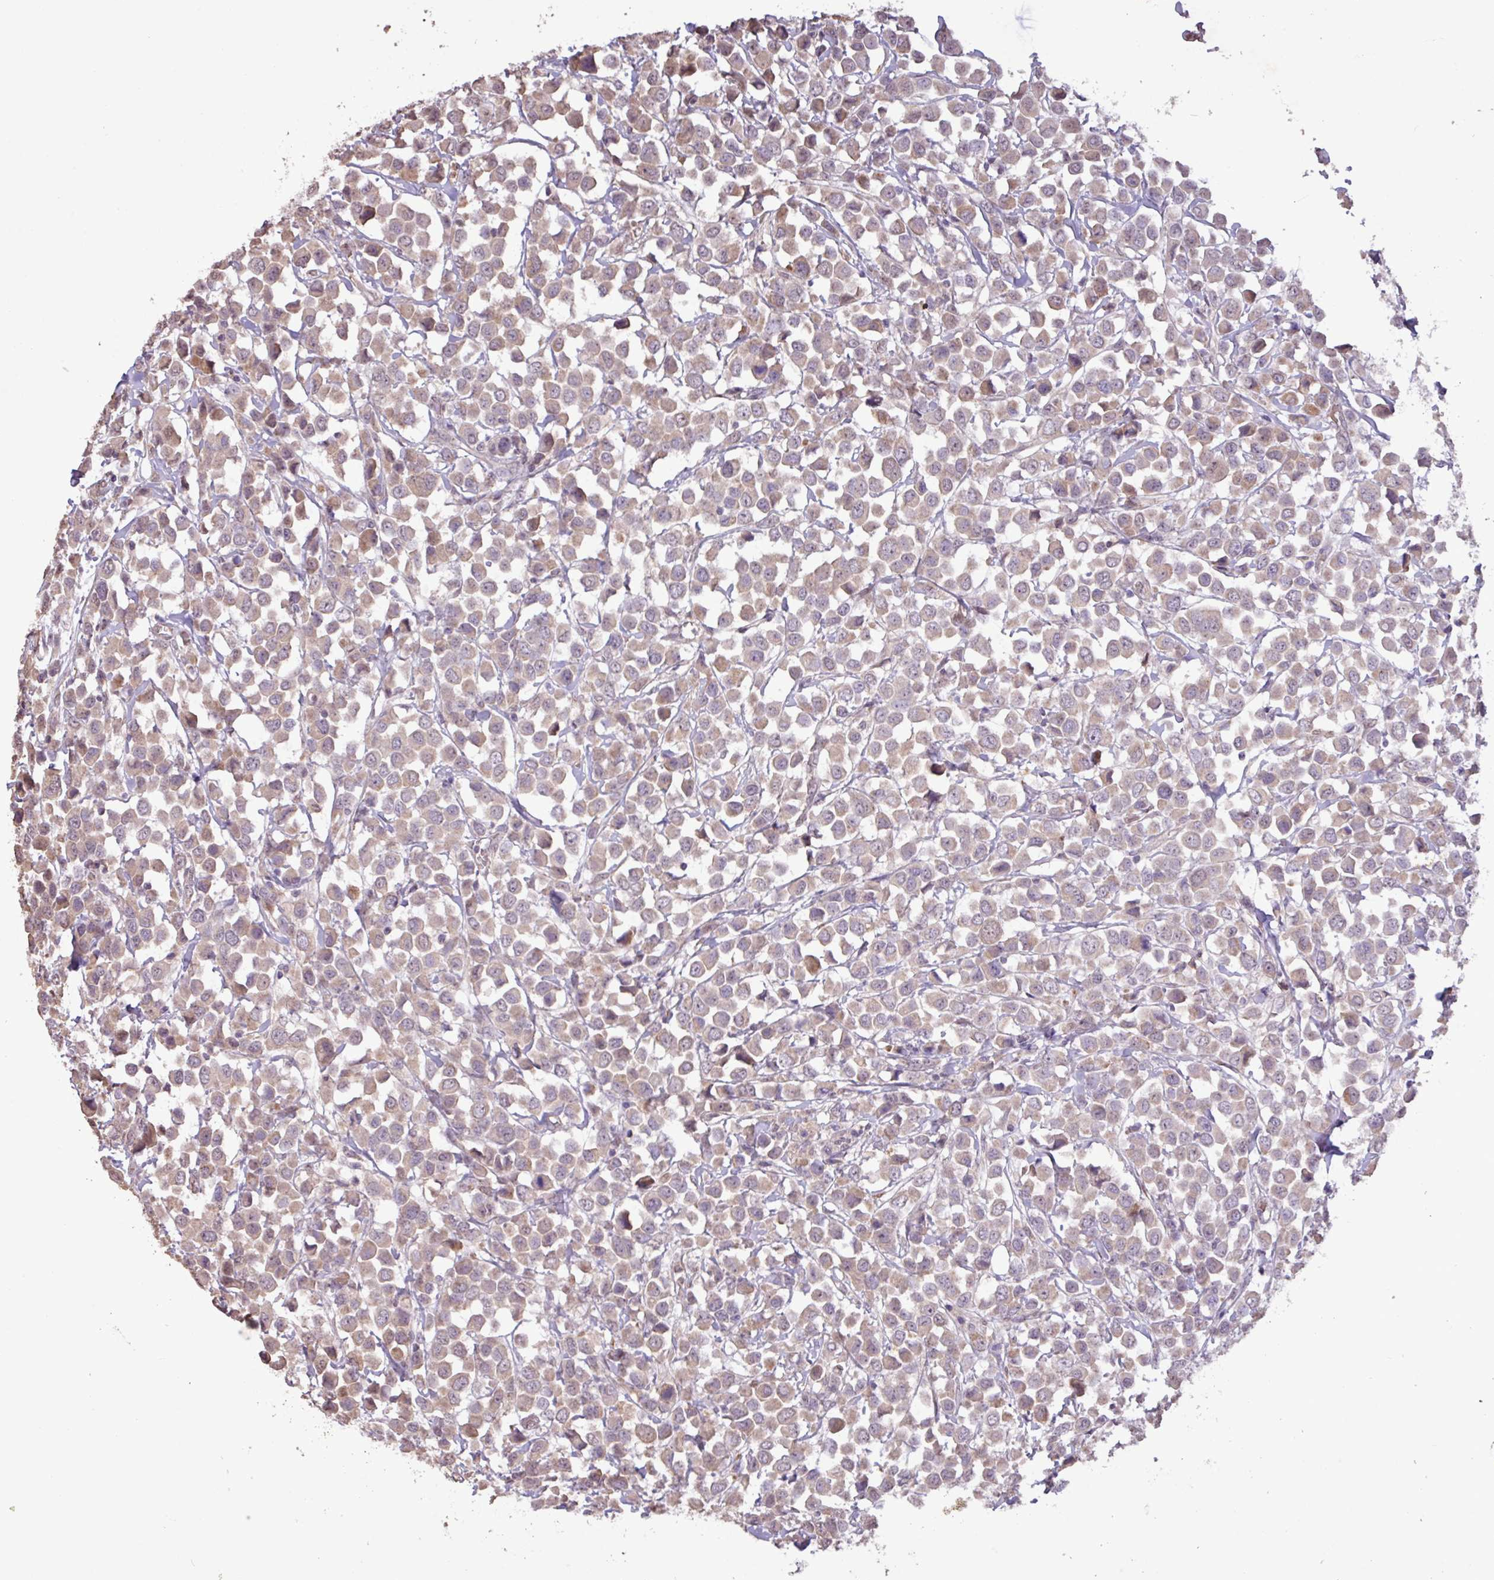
{"staining": {"intensity": "moderate", "quantity": "25%-75%", "location": "cytoplasmic/membranous"}, "tissue": "breast cancer", "cell_type": "Tumor cells", "image_type": "cancer", "snomed": [{"axis": "morphology", "description": "Duct carcinoma"}, {"axis": "topography", "description": "Breast"}], "caption": "Immunohistochemistry photomicrograph of neoplastic tissue: breast cancer (invasive ductal carcinoma) stained using immunohistochemistry (IHC) exhibits medium levels of moderate protein expression localized specifically in the cytoplasmic/membranous of tumor cells, appearing as a cytoplasmic/membranous brown color.", "gene": "L3MBTL3", "patient": {"sex": "female", "age": 61}}